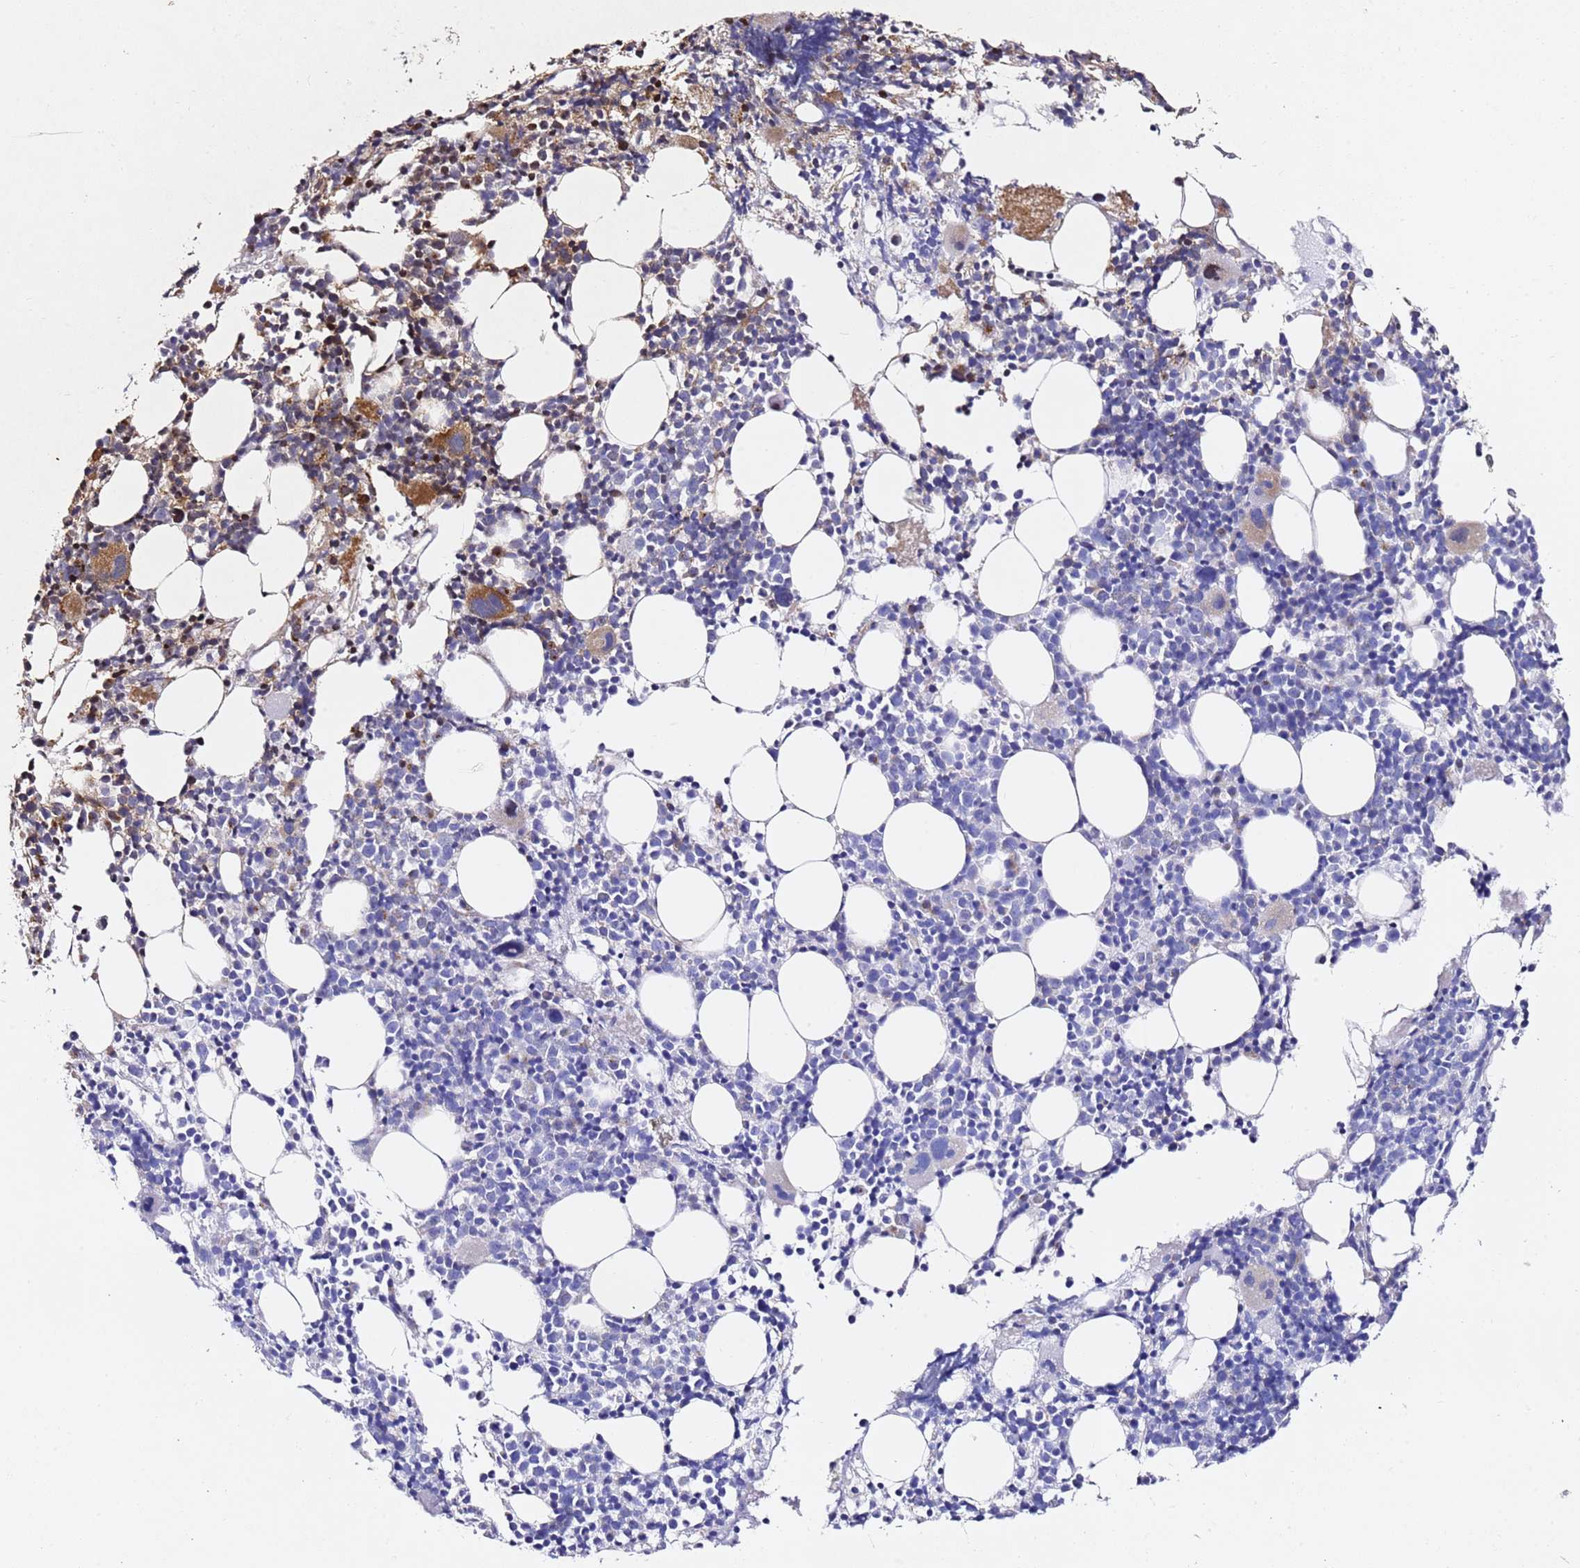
{"staining": {"intensity": "moderate", "quantity": "<25%", "location": "cytoplasmic/membranous"}, "tissue": "bone marrow", "cell_type": "Hematopoietic cells", "image_type": "normal", "snomed": [{"axis": "morphology", "description": "Normal tissue, NOS"}, {"axis": "topography", "description": "Bone marrow"}], "caption": "Immunohistochemical staining of benign human bone marrow shows low levels of moderate cytoplasmic/membranous staining in approximately <25% of hematopoietic cells.", "gene": "ZNF296", "patient": {"sex": "female", "age": 48}}